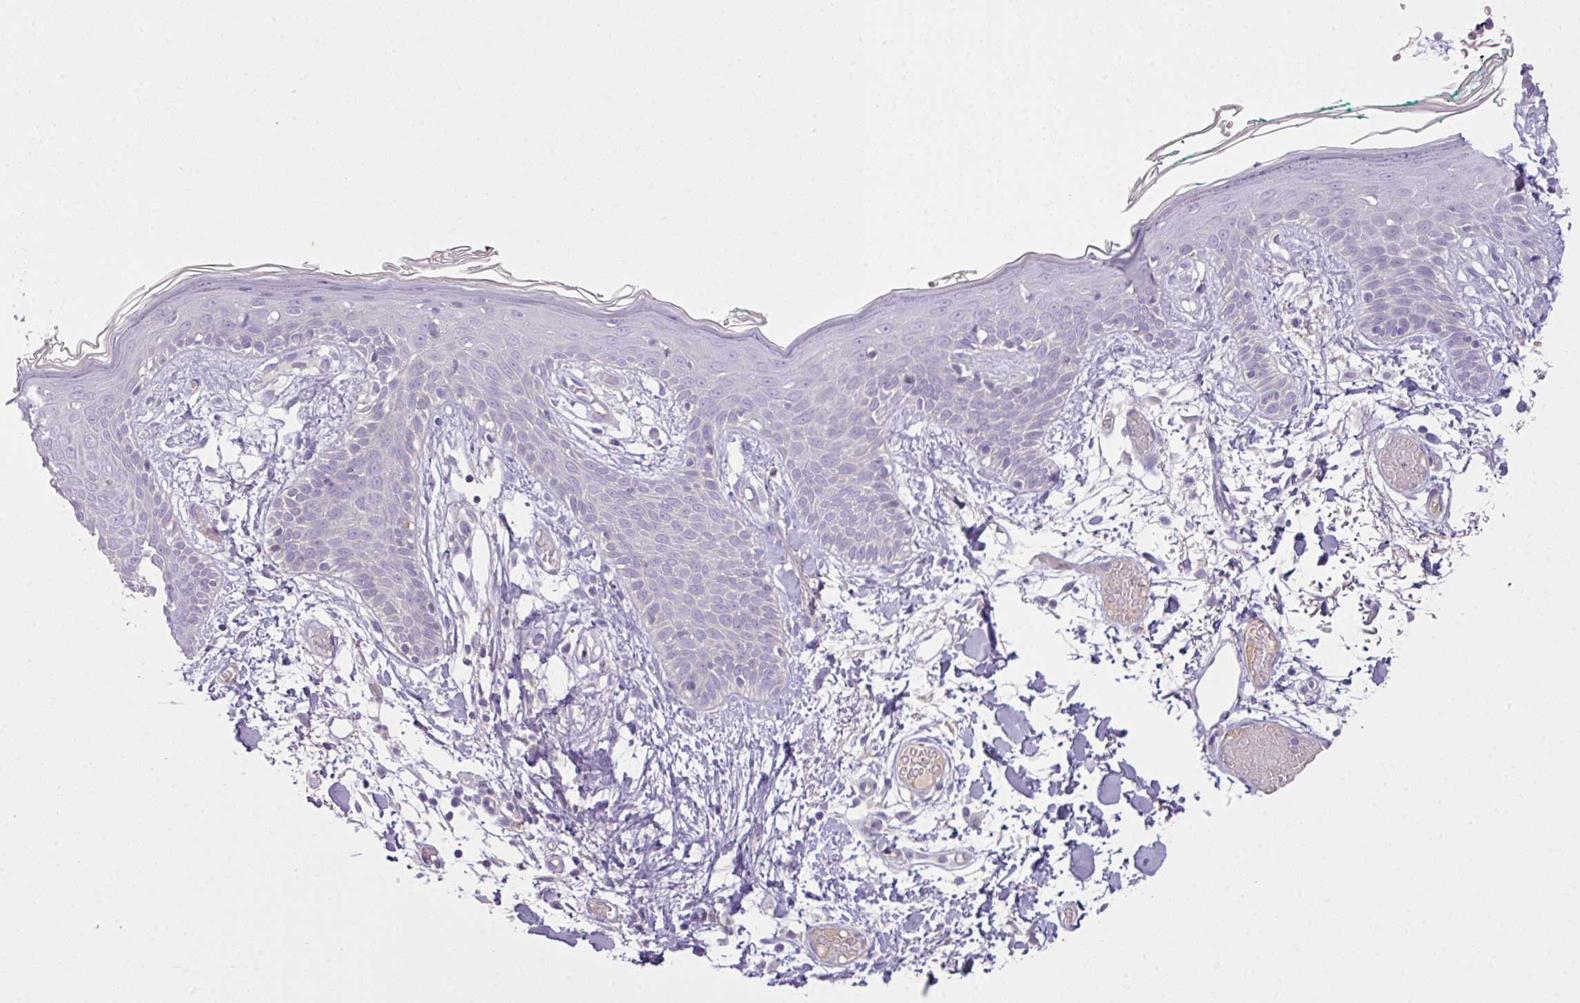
{"staining": {"intensity": "negative", "quantity": "none", "location": "none"}, "tissue": "skin", "cell_type": "Fibroblasts", "image_type": "normal", "snomed": [{"axis": "morphology", "description": "Normal tissue, NOS"}, {"axis": "topography", "description": "Skin"}], "caption": "Human skin stained for a protein using immunohistochemistry shows no expression in fibroblasts.", "gene": "OR6C6", "patient": {"sex": "male", "age": 79}}